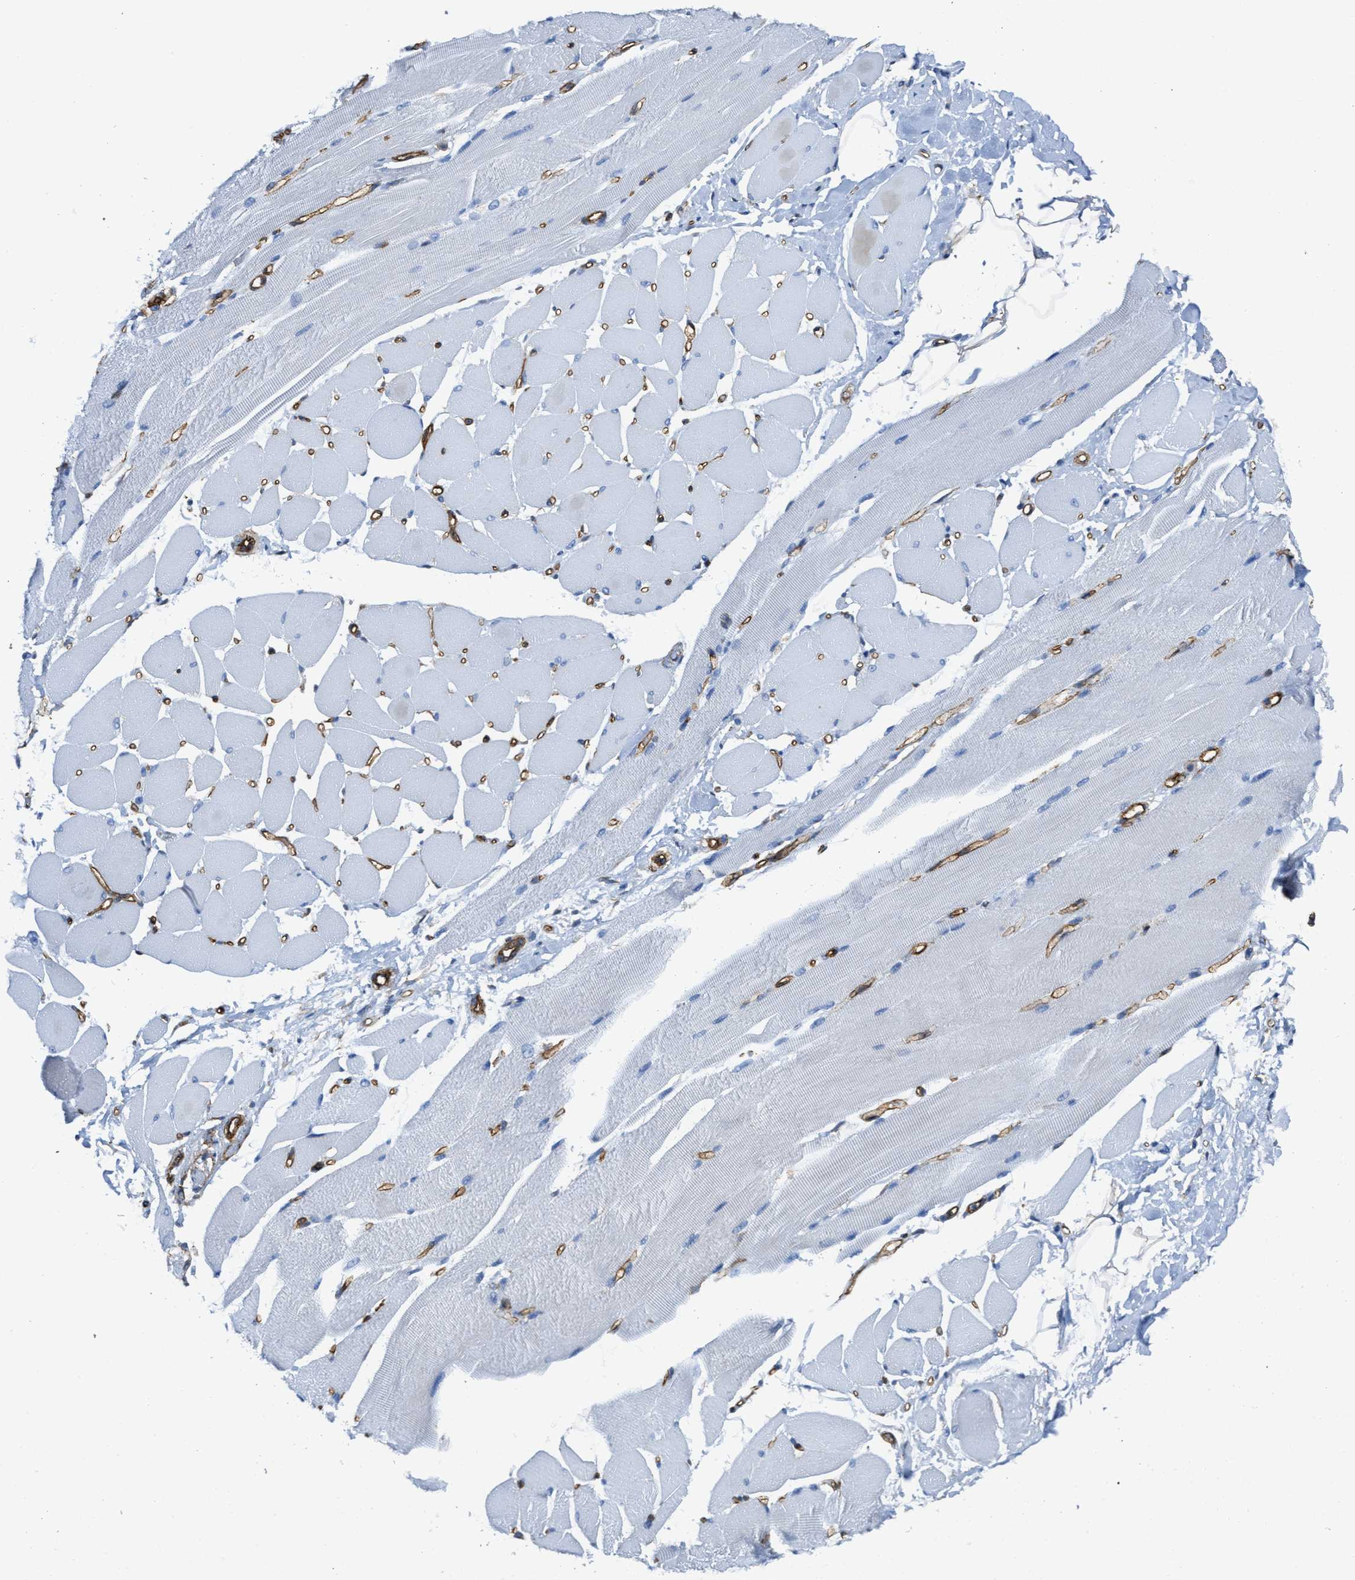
{"staining": {"intensity": "negative", "quantity": "none", "location": "none"}, "tissue": "skeletal muscle", "cell_type": "Myocytes", "image_type": "normal", "snomed": [{"axis": "morphology", "description": "Normal tissue, NOS"}, {"axis": "topography", "description": "Skeletal muscle"}, {"axis": "topography", "description": "Peripheral nerve tissue"}], "caption": "Skeletal muscle stained for a protein using IHC reveals no staining myocytes.", "gene": "NAB1", "patient": {"sex": "female", "age": 84}}